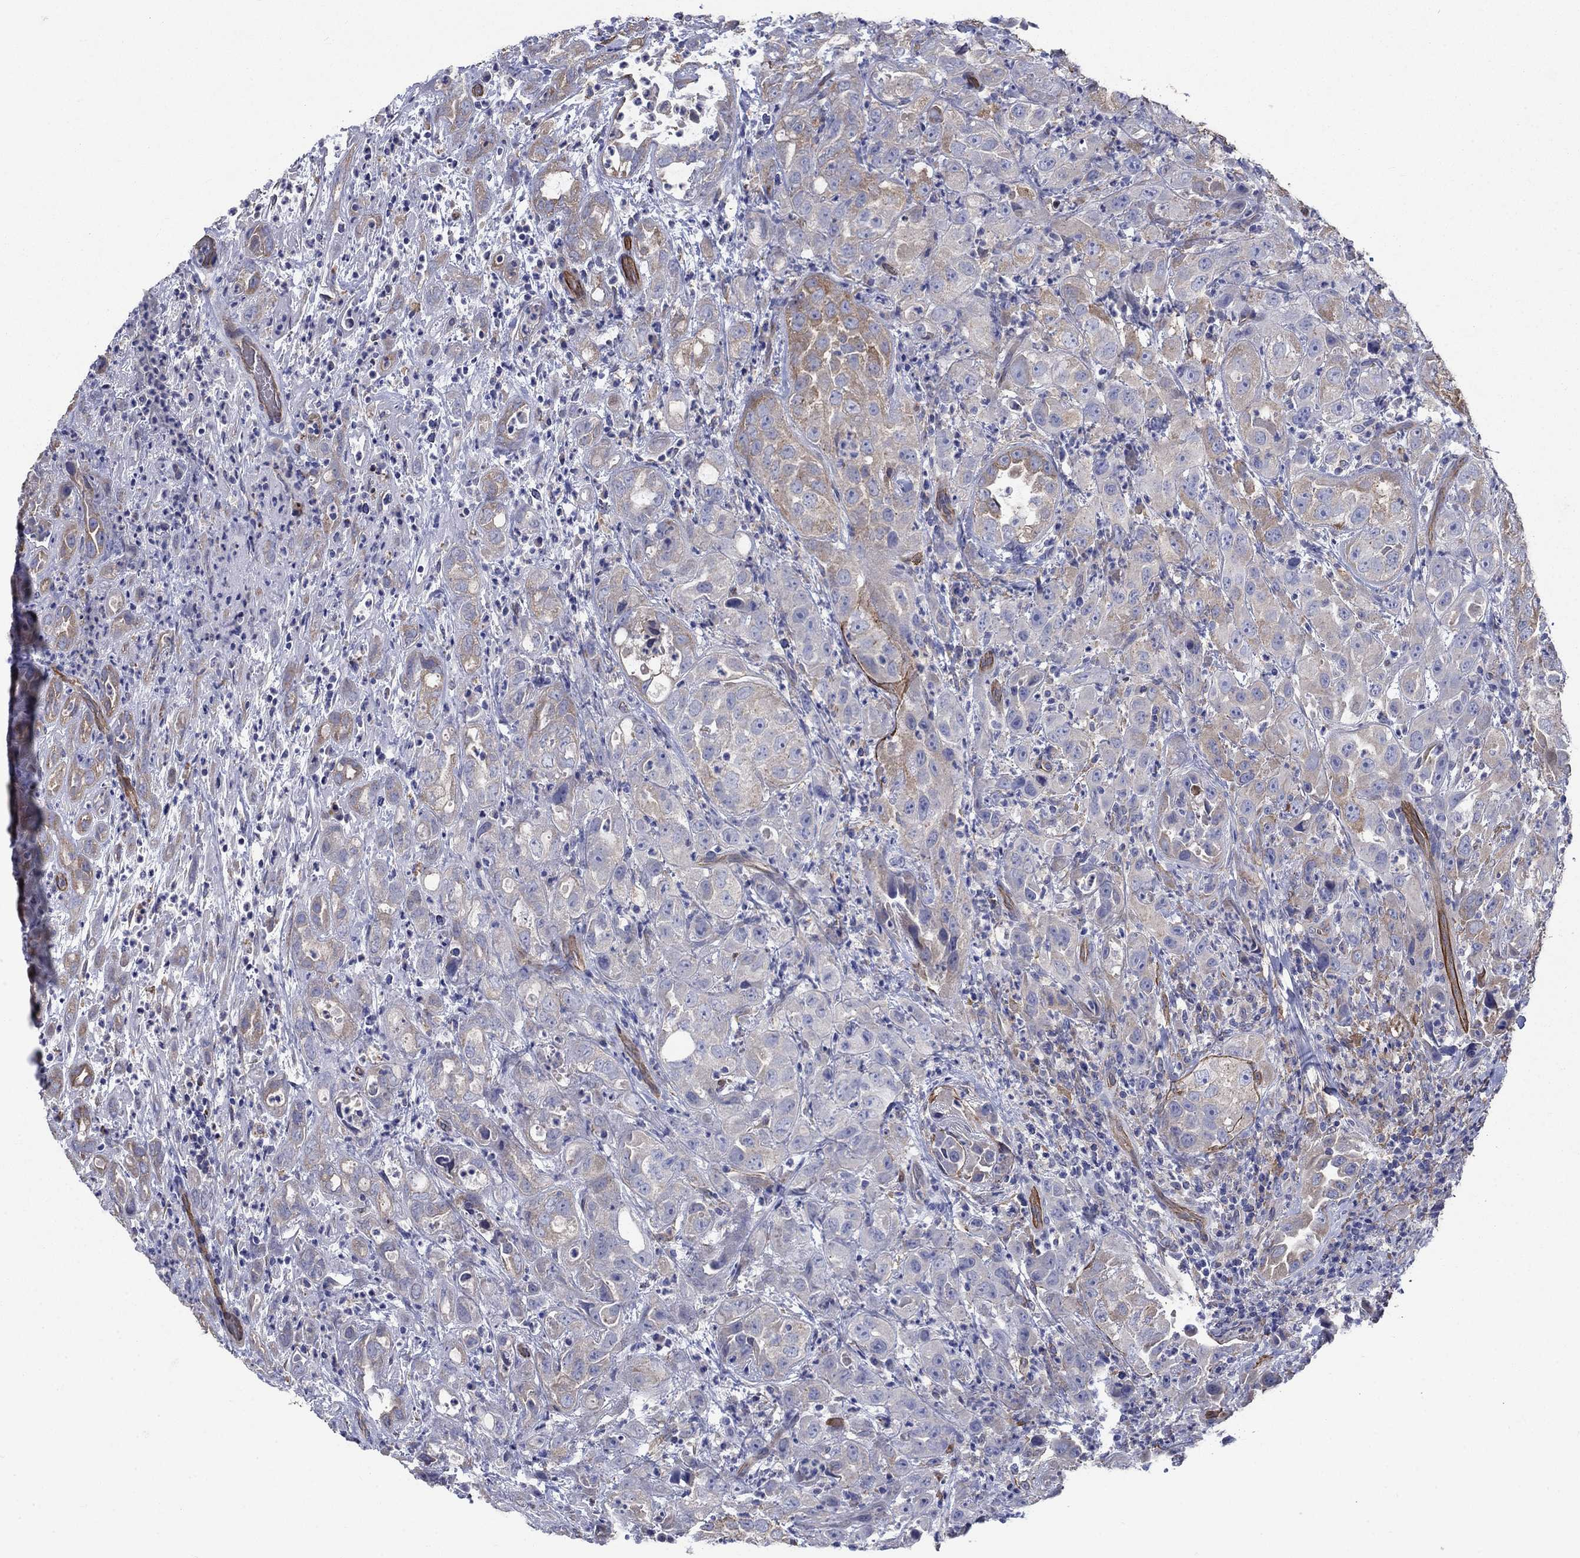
{"staining": {"intensity": "strong", "quantity": "25%-75%", "location": "cytoplasmic/membranous"}, "tissue": "urothelial cancer", "cell_type": "Tumor cells", "image_type": "cancer", "snomed": [{"axis": "morphology", "description": "Urothelial carcinoma, High grade"}, {"axis": "topography", "description": "Urinary bladder"}], "caption": "Immunohistochemistry histopathology image of human urothelial carcinoma (high-grade) stained for a protein (brown), which demonstrates high levels of strong cytoplasmic/membranous expression in approximately 25%-75% of tumor cells.", "gene": "FLNC", "patient": {"sex": "female", "age": 41}}